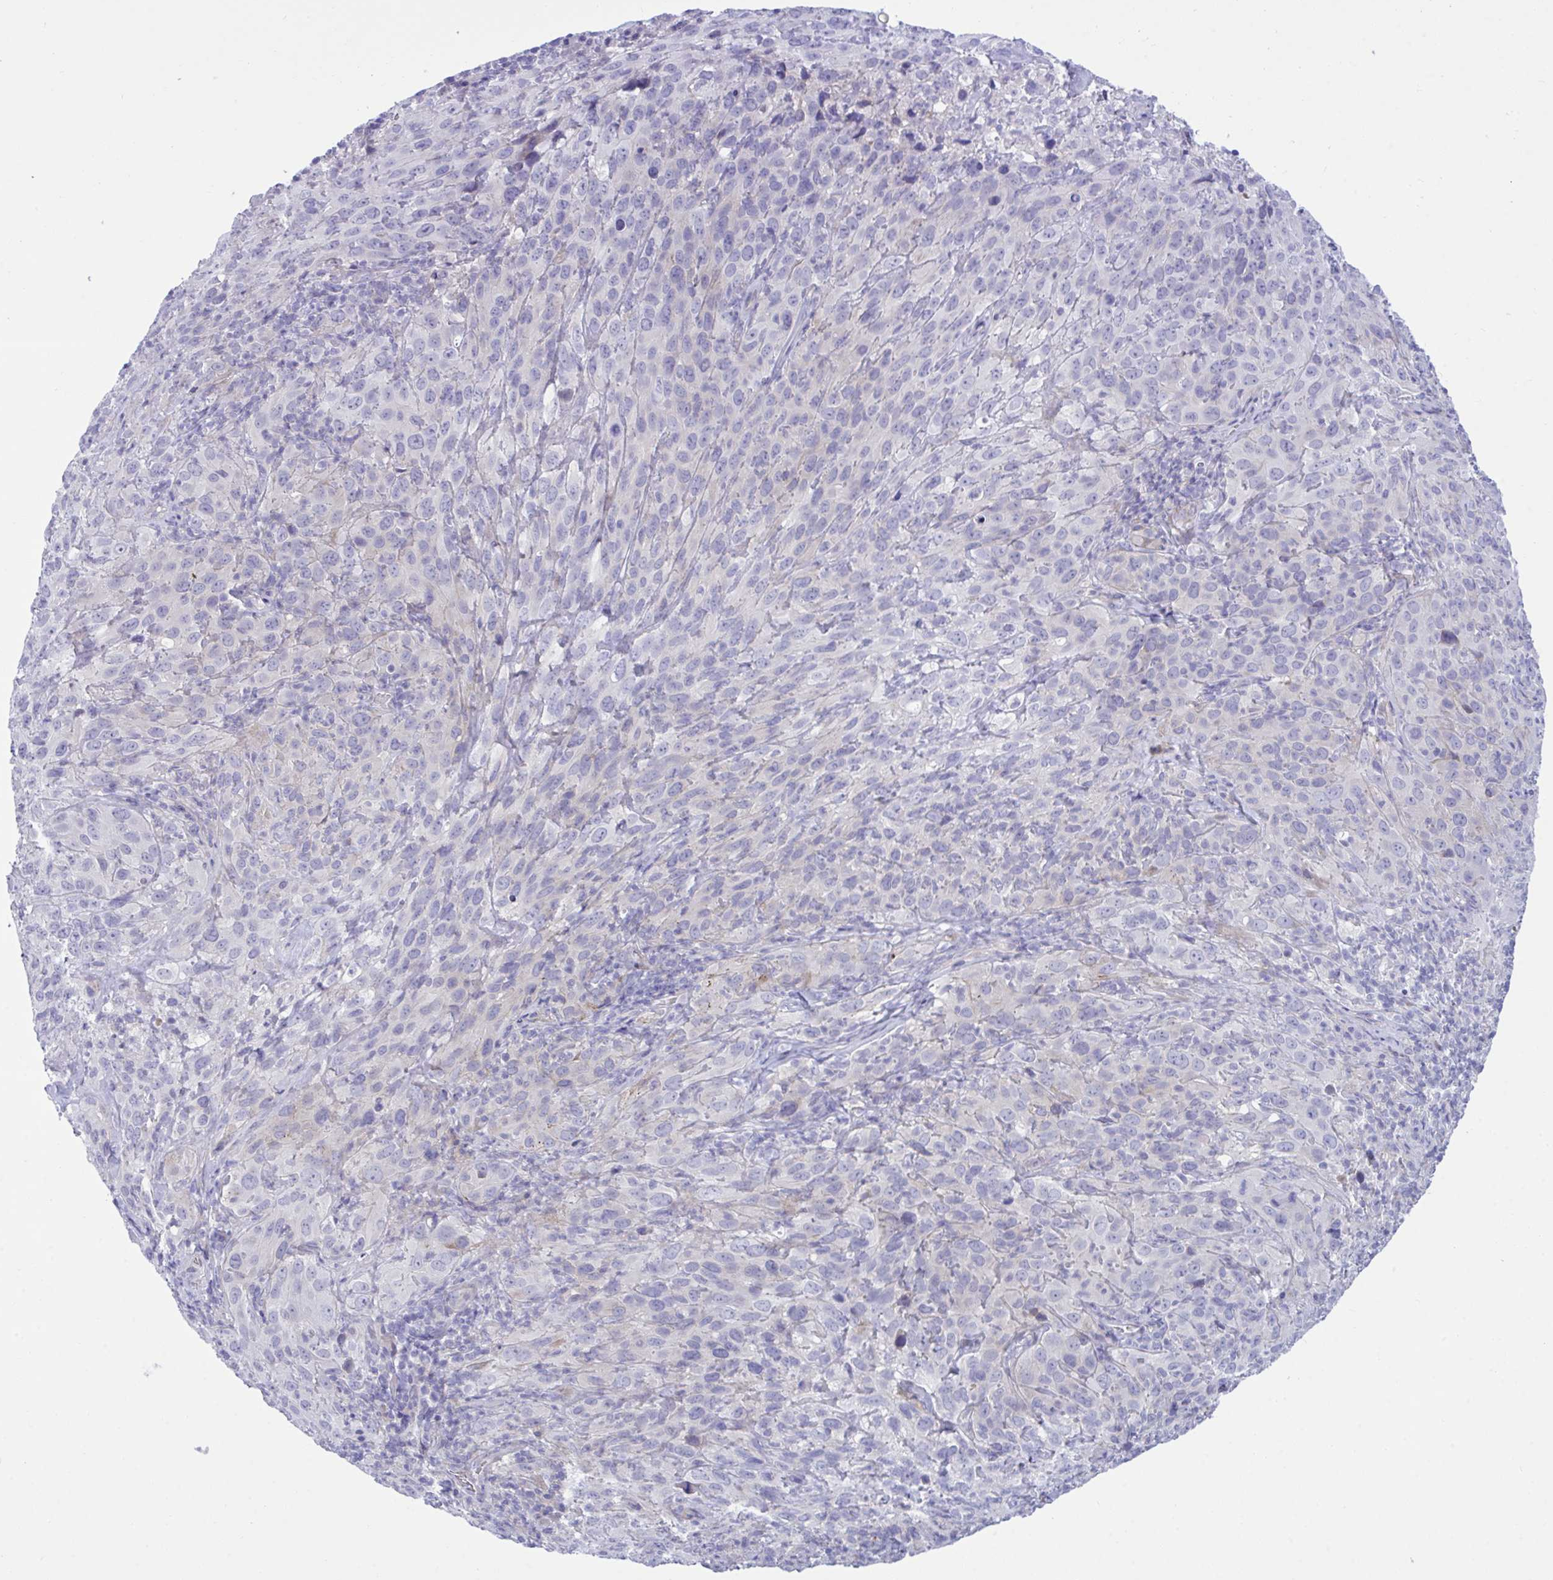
{"staining": {"intensity": "negative", "quantity": "none", "location": "none"}, "tissue": "cervical cancer", "cell_type": "Tumor cells", "image_type": "cancer", "snomed": [{"axis": "morphology", "description": "Squamous cell carcinoma, NOS"}, {"axis": "topography", "description": "Cervix"}], "caption": "This is an immunohistochemistry photomicrograph of cervical squamous cell carcinoma. There is no positivity in tumor cells.", "gene": "MED9", "patient": {"sex": "female", "age": 51}}